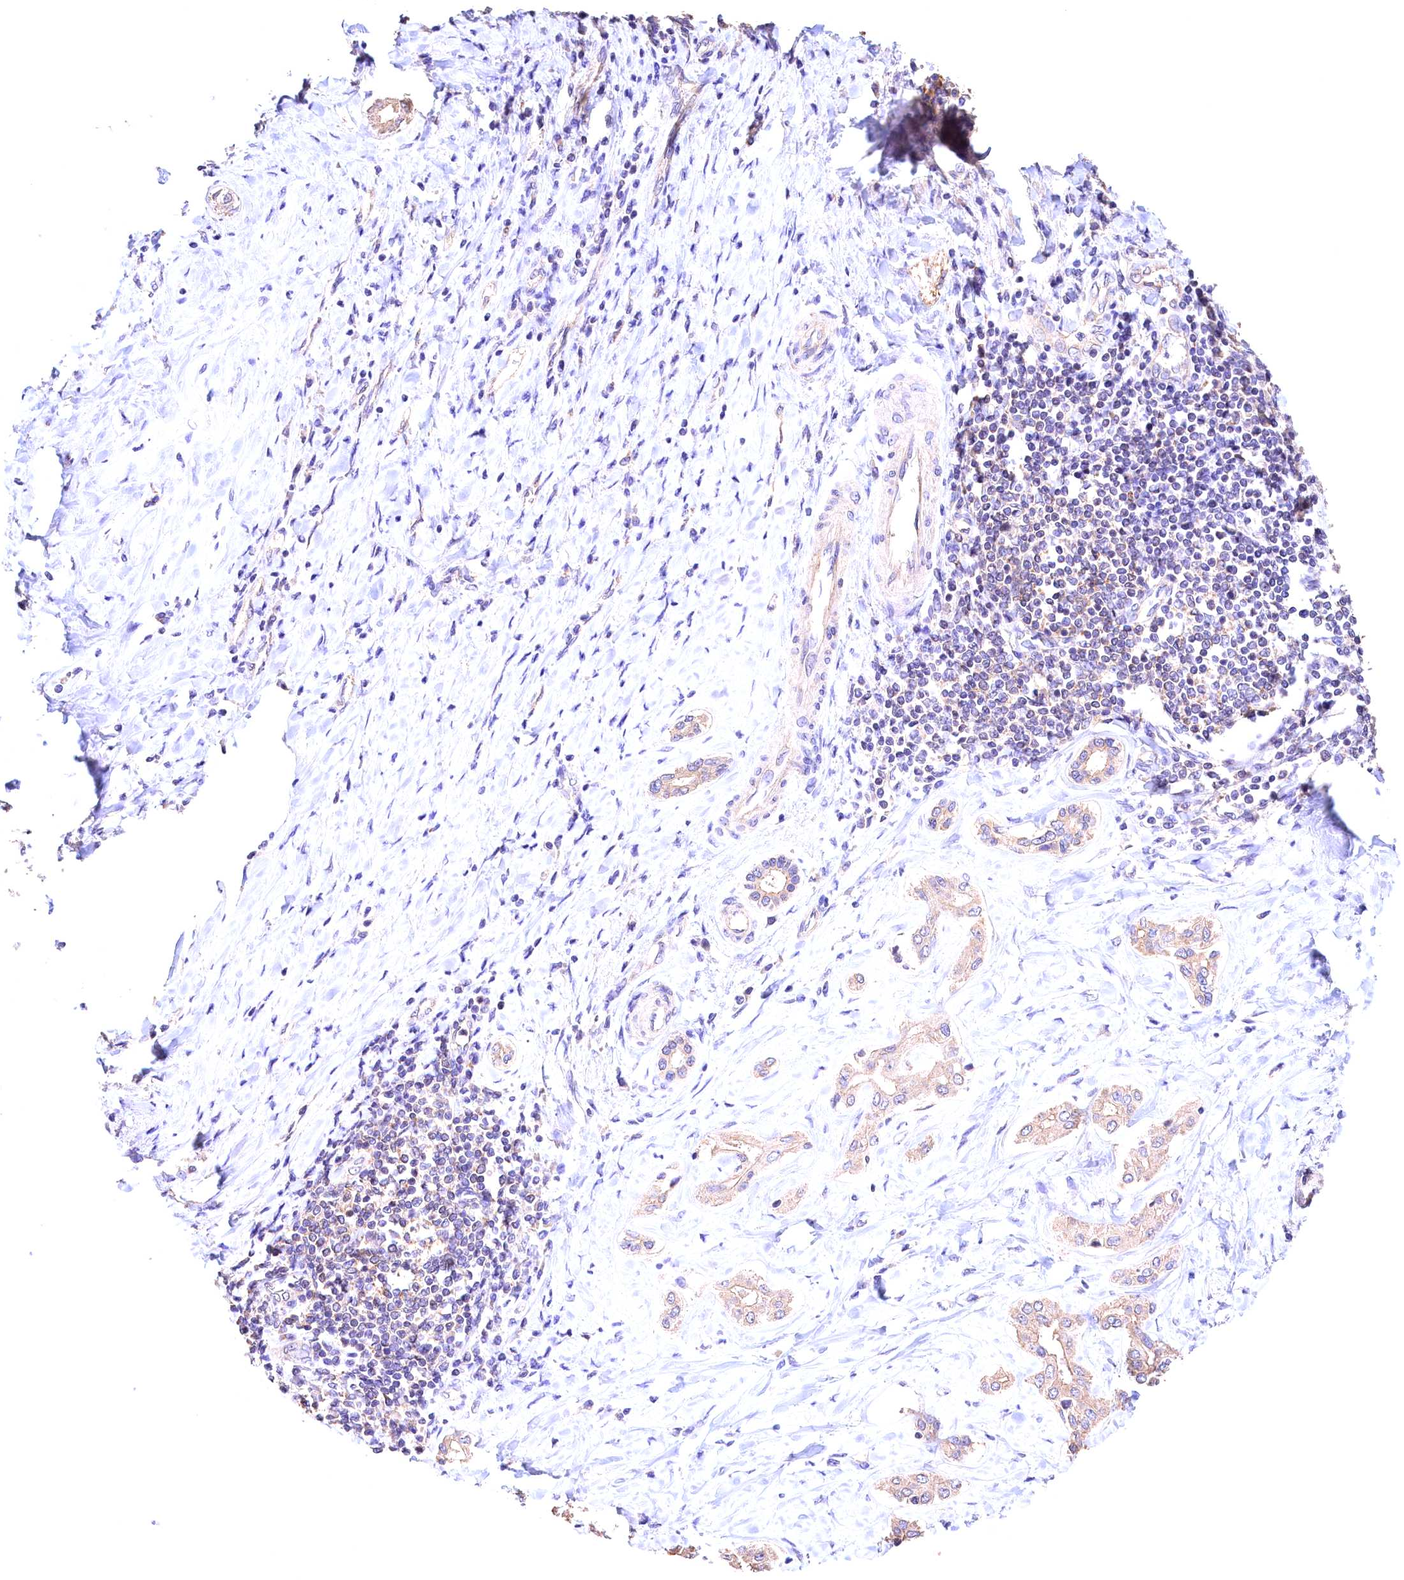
{"staining": {"intensity": "weak", "quantity": ">75%", "location": "cytoplasmic/membranous"}, "tissue": "liver cancer", "cell_type": "Tumor cells", "image_type": "cancer", "snomed": [{"axis": "morphology", "description": "Cholangiocarcinoma"}, {"axis": "topography", "description": "Liver"}], "caption": "This is a photomicrograph of immunohistochemistry (IHC) staining of liver cholangiocarcinoma, which shows weak expression in the cytoplasmic/membranous of tumor cells.", "gene": "OAS3", "patient": {"sex": "female", "age": 77}}